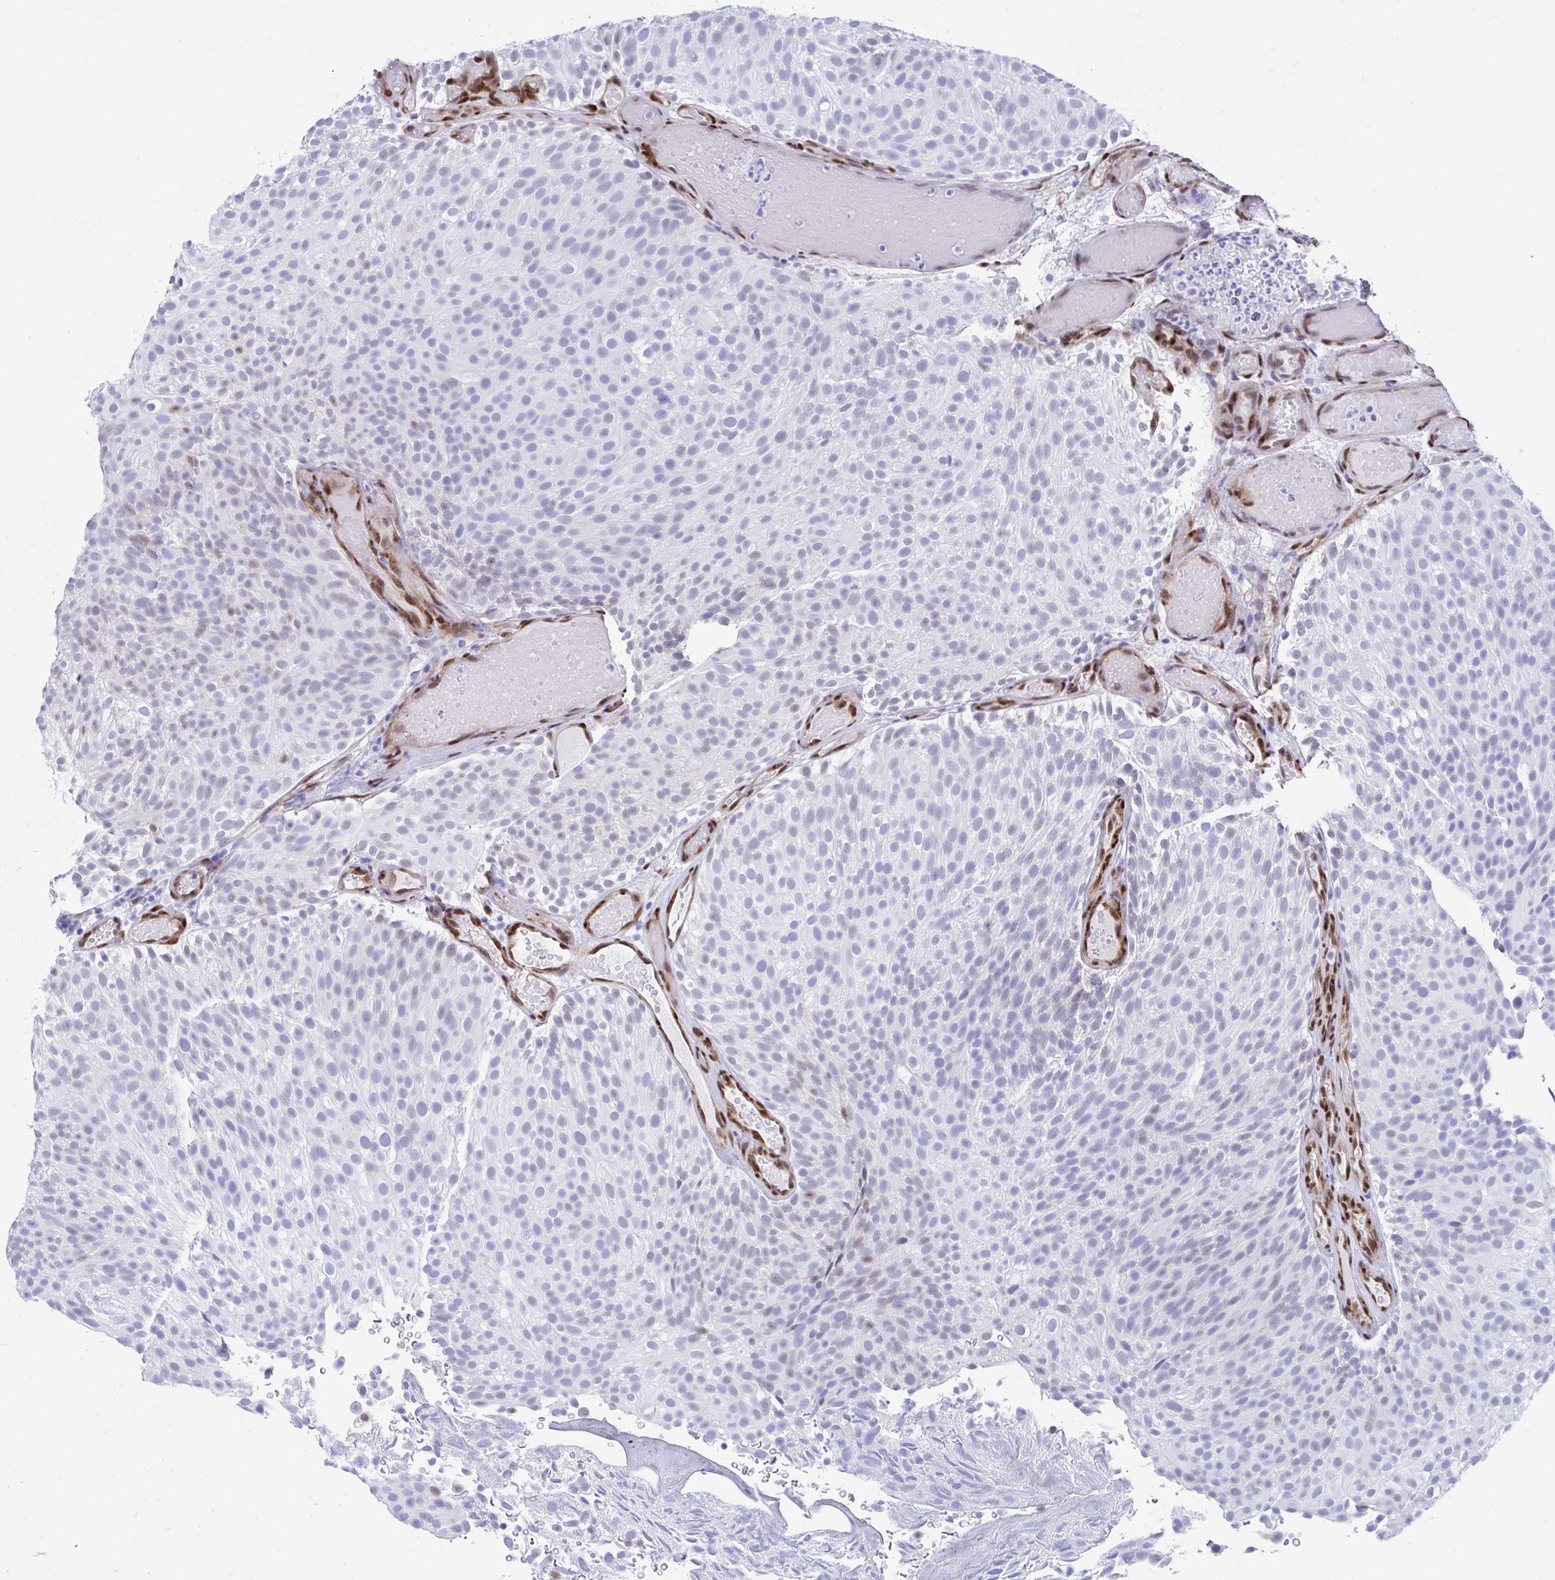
{"staining": {"intensity": "negative", "quantity": "none", "location": "none"}, "tissue": "urothelial cancer", "cell_type": "Tumor cells", "image_type": "cancer", "snomed": [{"axis": "morphology", "description": "Urothelial carcinoma, Low grade"}, {"axis": "topography", "description": "Urinary bladder"}], "caption": "High power microscopy micrograph of an IHC micrograph of urothelial carcinoma (low-grade), revealing no significant positivity in tumor cells.", "gene": "RBPMS", "patient": {"sex": "male", "age": 78}}